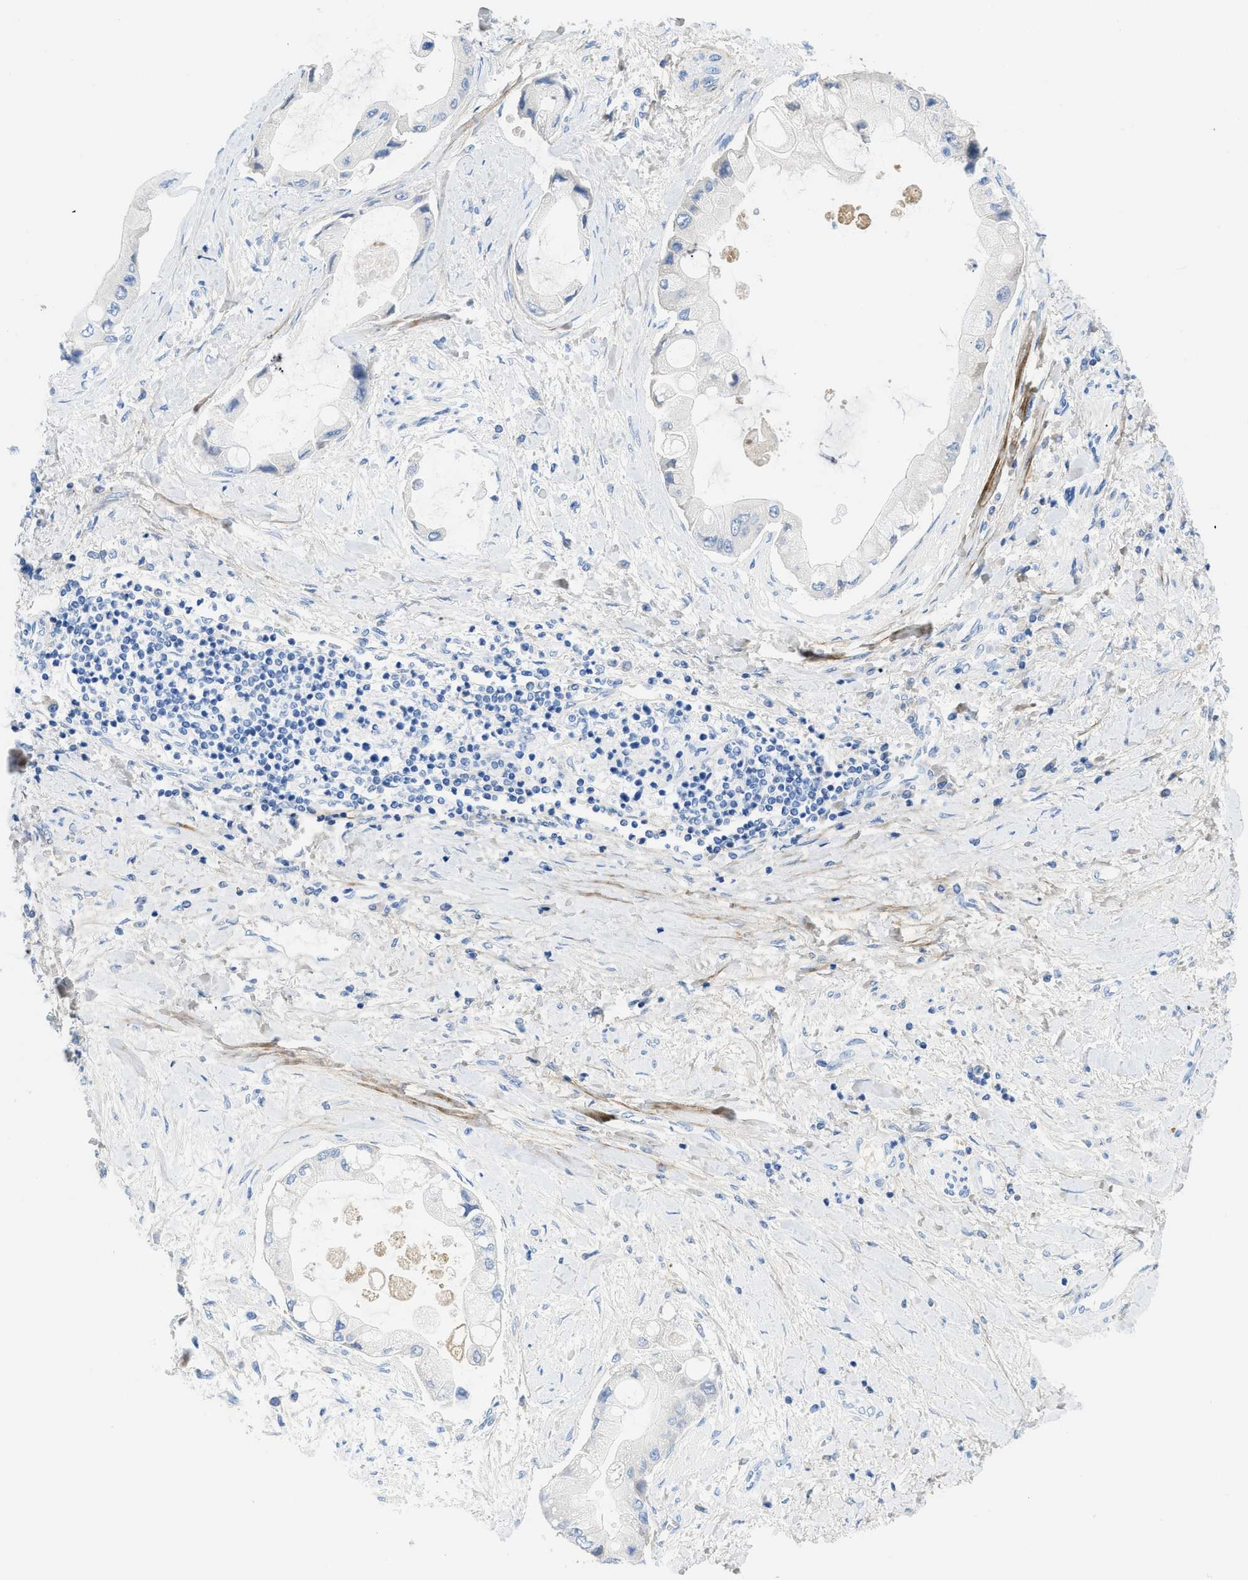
{"staining": {"intensity": "negative", "quantity": "none", "location": "none"}, "tissue": "liver cancer", "cell_type": "Tumor cells", "image_type": "cancer", "snomed": [{"axis": "morphology", "description": "Cholangiocarcinoma"}, {"axis": "topography", "description": "Liver"}], "caption": "Immunohistochemistry photomicrograph of neoplastic tissue: human liver cancer (cholangiocarcinoma) stained with DAB demonstrates no significant protein positivity in tumor cells. (DAB (3,3'-diaminobenzidine) immunohistochemistry, high magnification).", "gene": "COL3A1", "patient": {"sex": "male", "age": 50}}